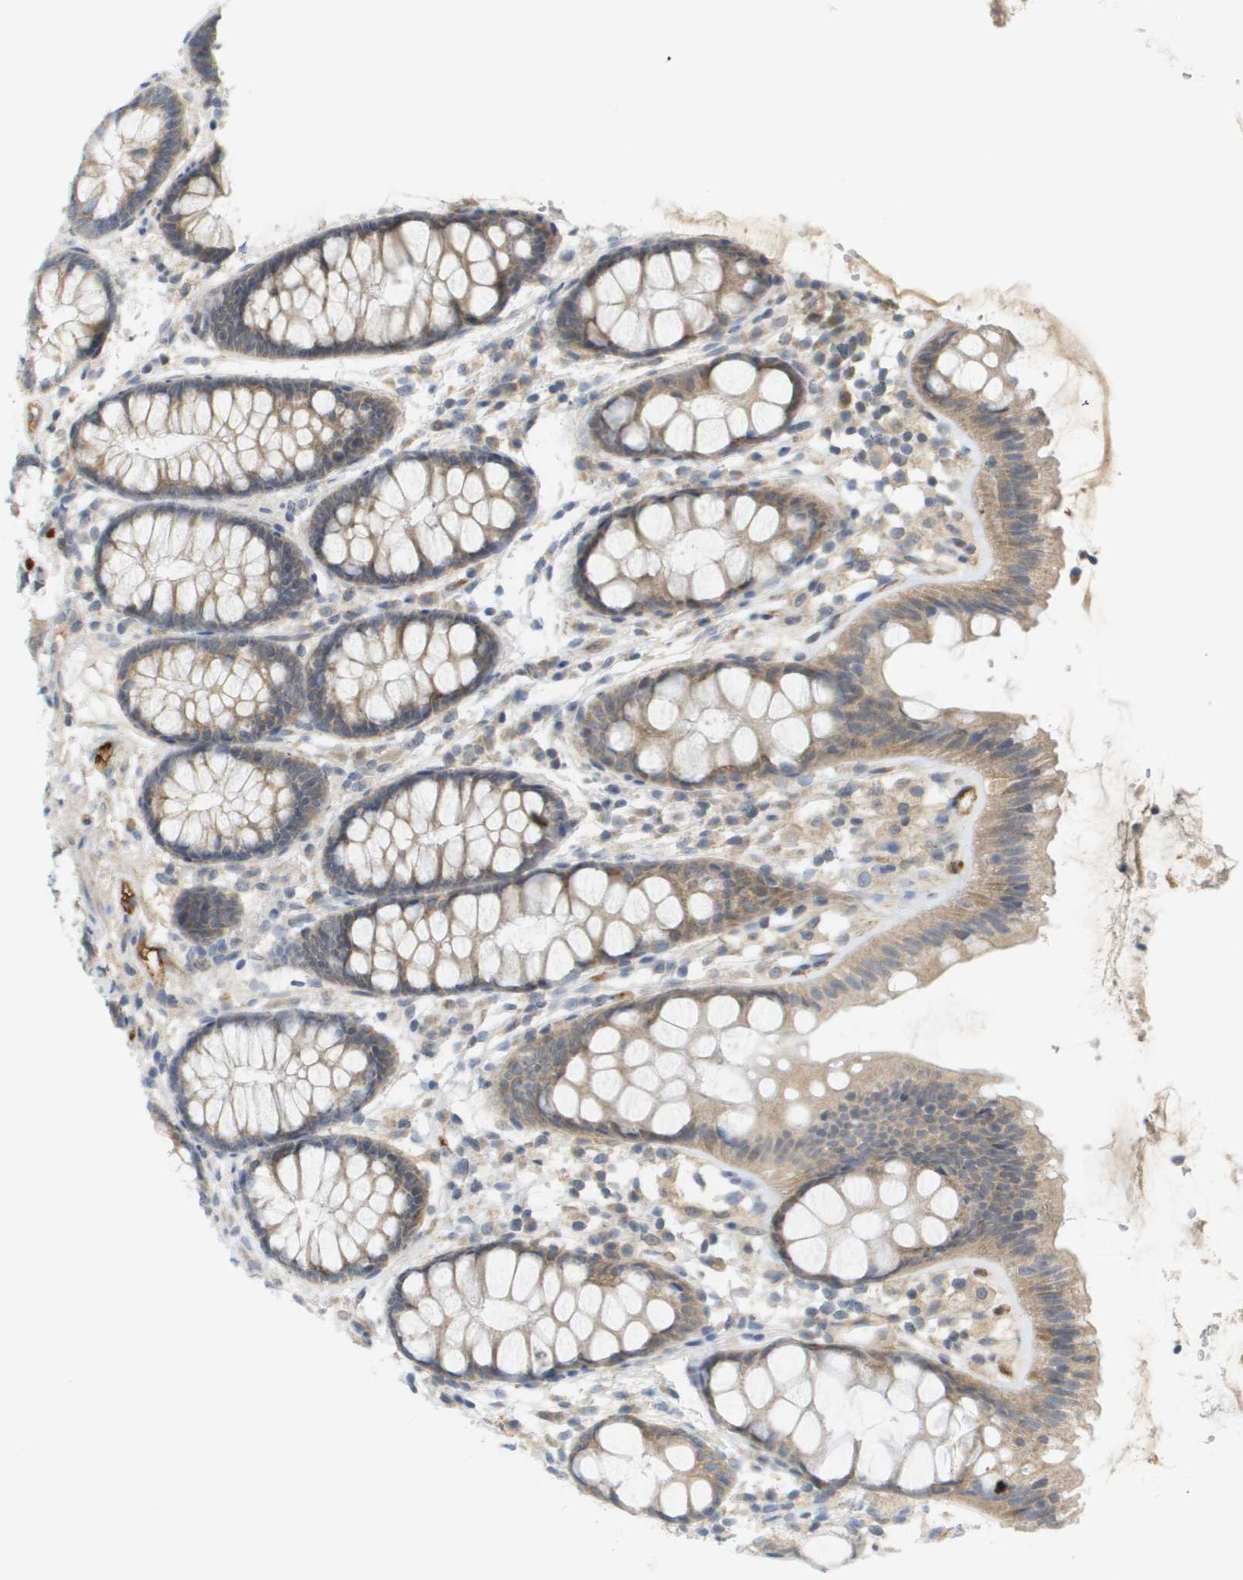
{"staining": {"intensity": "weak", "quantity": ">75%", "location": "cytoplasmic/membranous"}, "tissue": "colon", "cell_type": "Endothelial cells", "image_type": "normal", "snomed": [{"axis": "morphology", "description": "Normal tissue, NOS"}, {"axis": "topography", "description": "Colon"}], "caption": "Immunohistochemistry micrograph of unremarkable colon: colon stained using immunohistochemistry (IHC) shows low levels of weak protein expression localized specifically in the cytoplasmic/membranous of endothelial cells, appearing as a cytoplasmic/membranous brown color.", "gene": "PROC", "patient": {"sex": "female", "age": 56}}